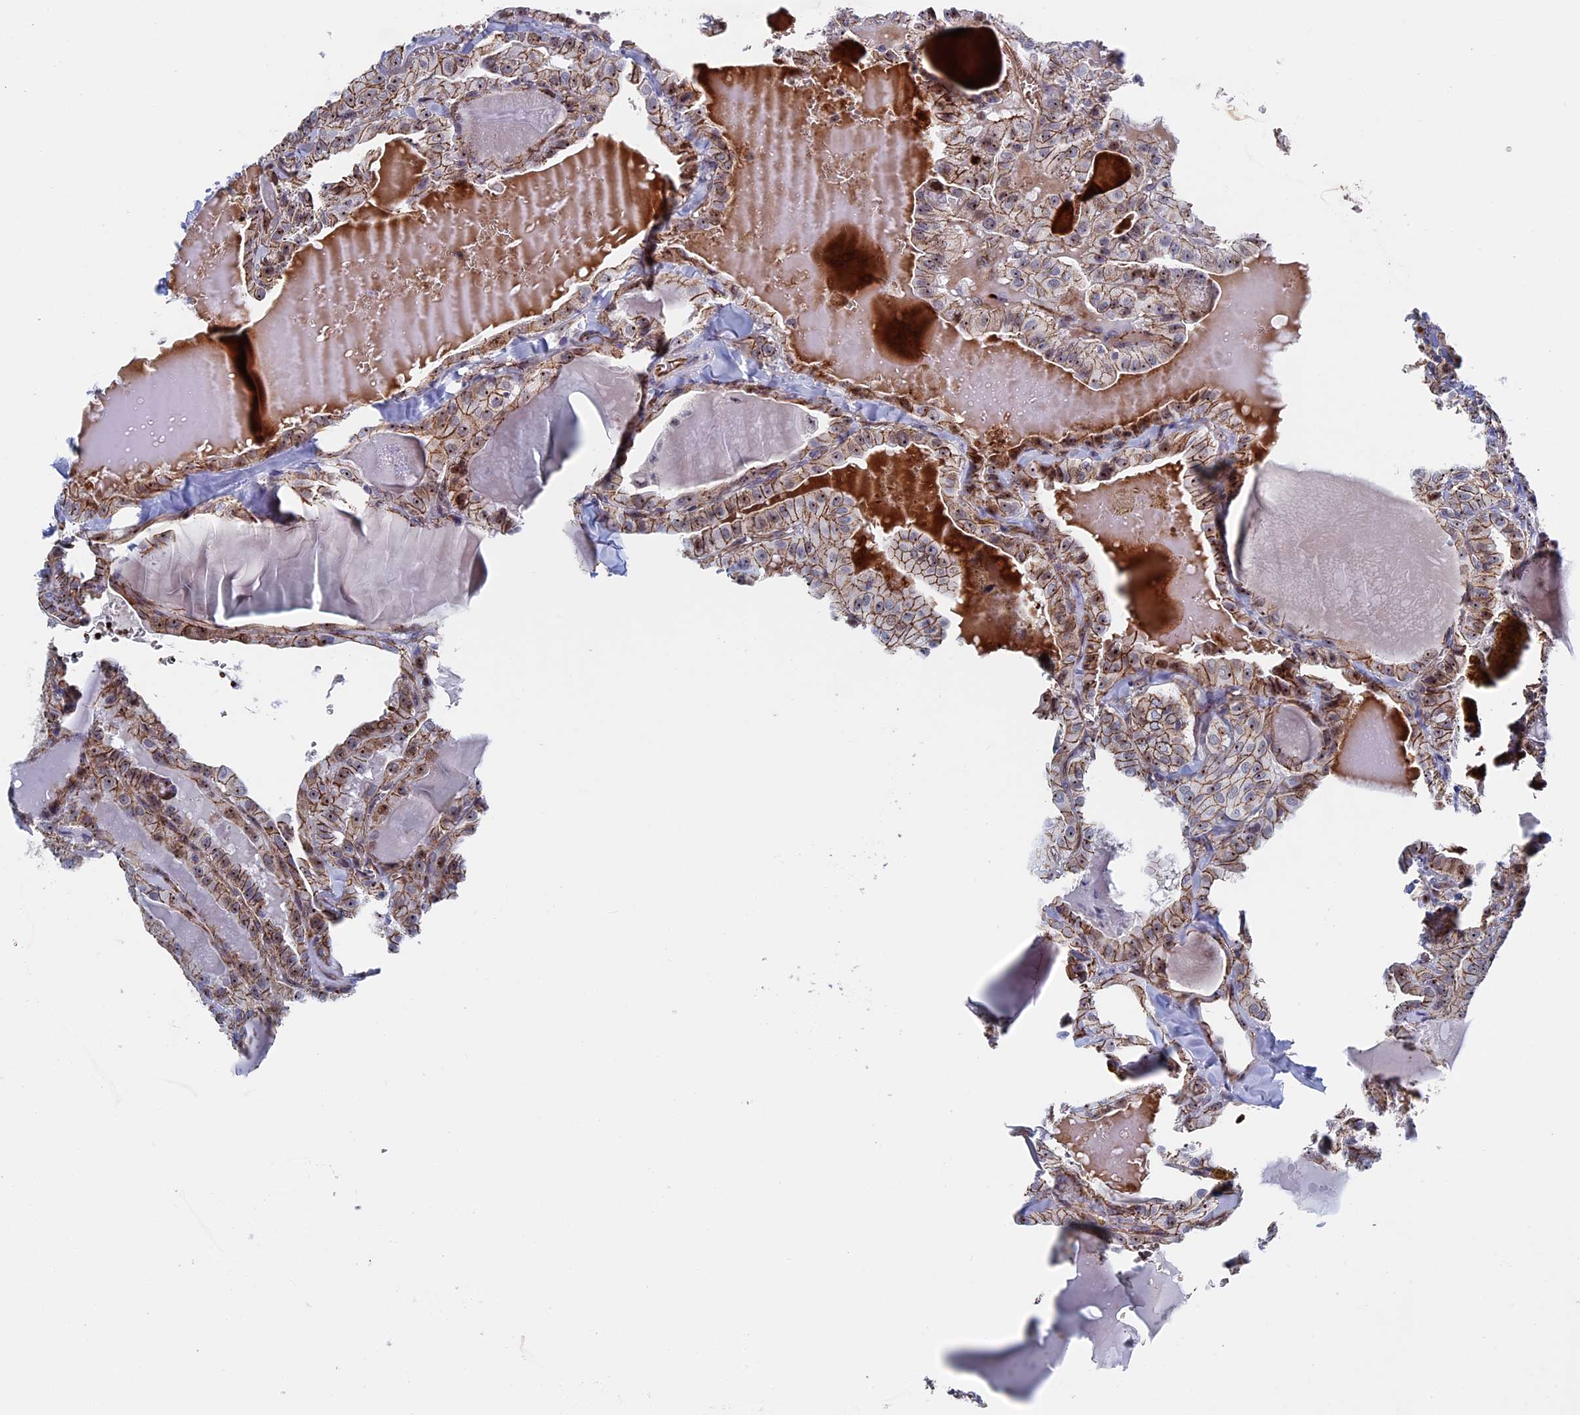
{"staining": {"intensity": "moderate", "quantity": ">75%", "location": "cytoplasmic/membranous,nuclear"}, "tissue": "thyroid cancer", "cell_type": "Tumor cells", "image_type": "cancer", "snomed": [{"axis": "morphology", "description": "Papillary adenocarcinoma, NOS"}, {"axis": "topography", "description": "Thyroid gland"}], "caption": "A histopathology image showing moderate cytoplasmic/membranous and nuclear positivity in approximately >75% of tumor cells in thyroid papillary adenocarcinoma, as visualized by brown immunohistochemical staining.", "gene": "EXOSC9", "patient": {"sex": "male", "age": 52}}